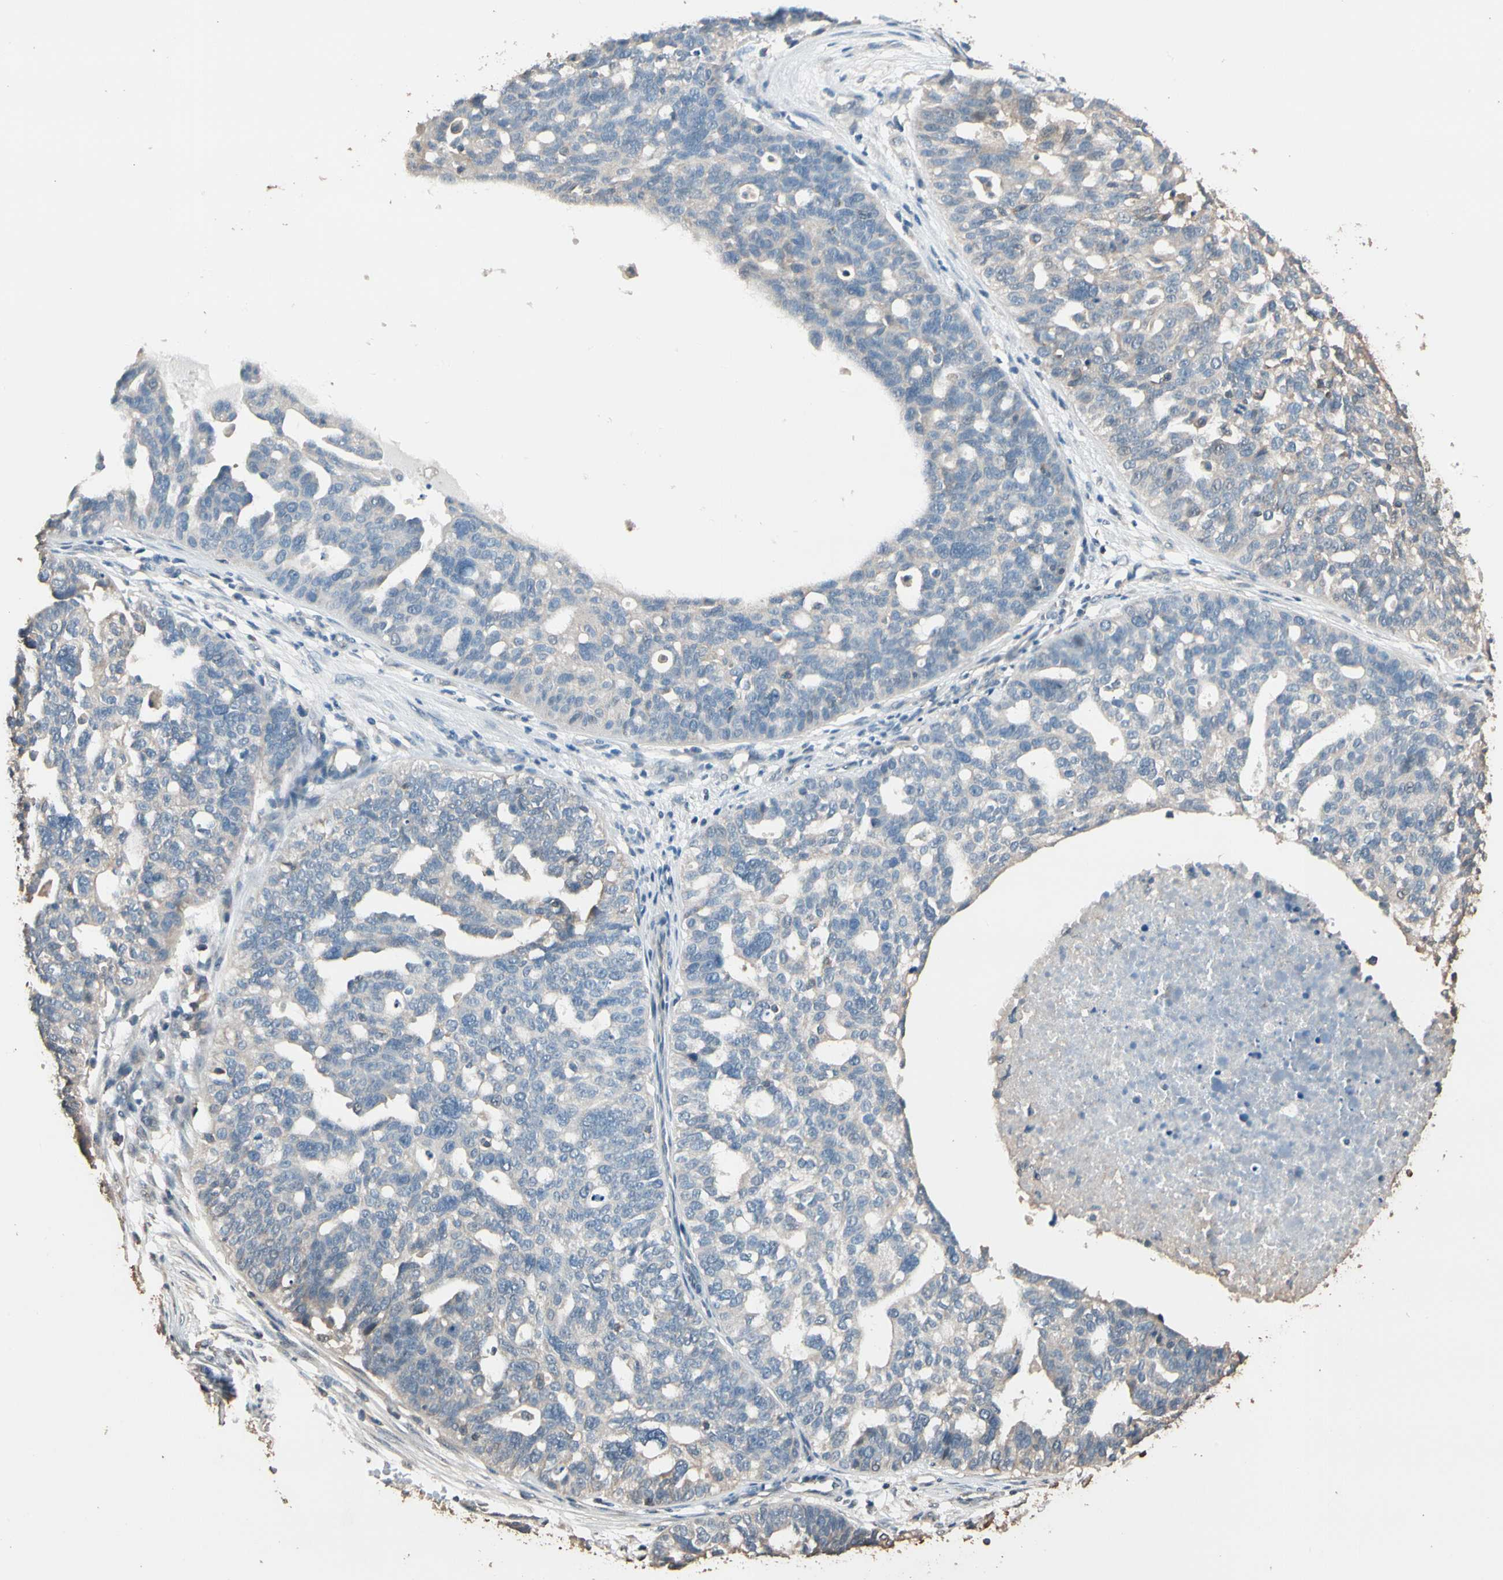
{"staining": {"intensity": "weak", "quantity": "<25%", "location": "cytoplasmic/membranous"}, "tissue": "ovarian cancer", "cell_type": "Tumor cells", "image_type": "cancer", "snomed": [{"axis": "morphology", "description": "Cystadenocarcinoma, serous, NOS"}, {"axis": "topography", "description": "Ovary"}], "caption": "Human ovarian cancer stained for a protein using immunohistochemistry (IHC) demonstrates no staining in tumor cells.", "gene": "MAP3K7", "patient": {"sex": "female", "age": 59}}